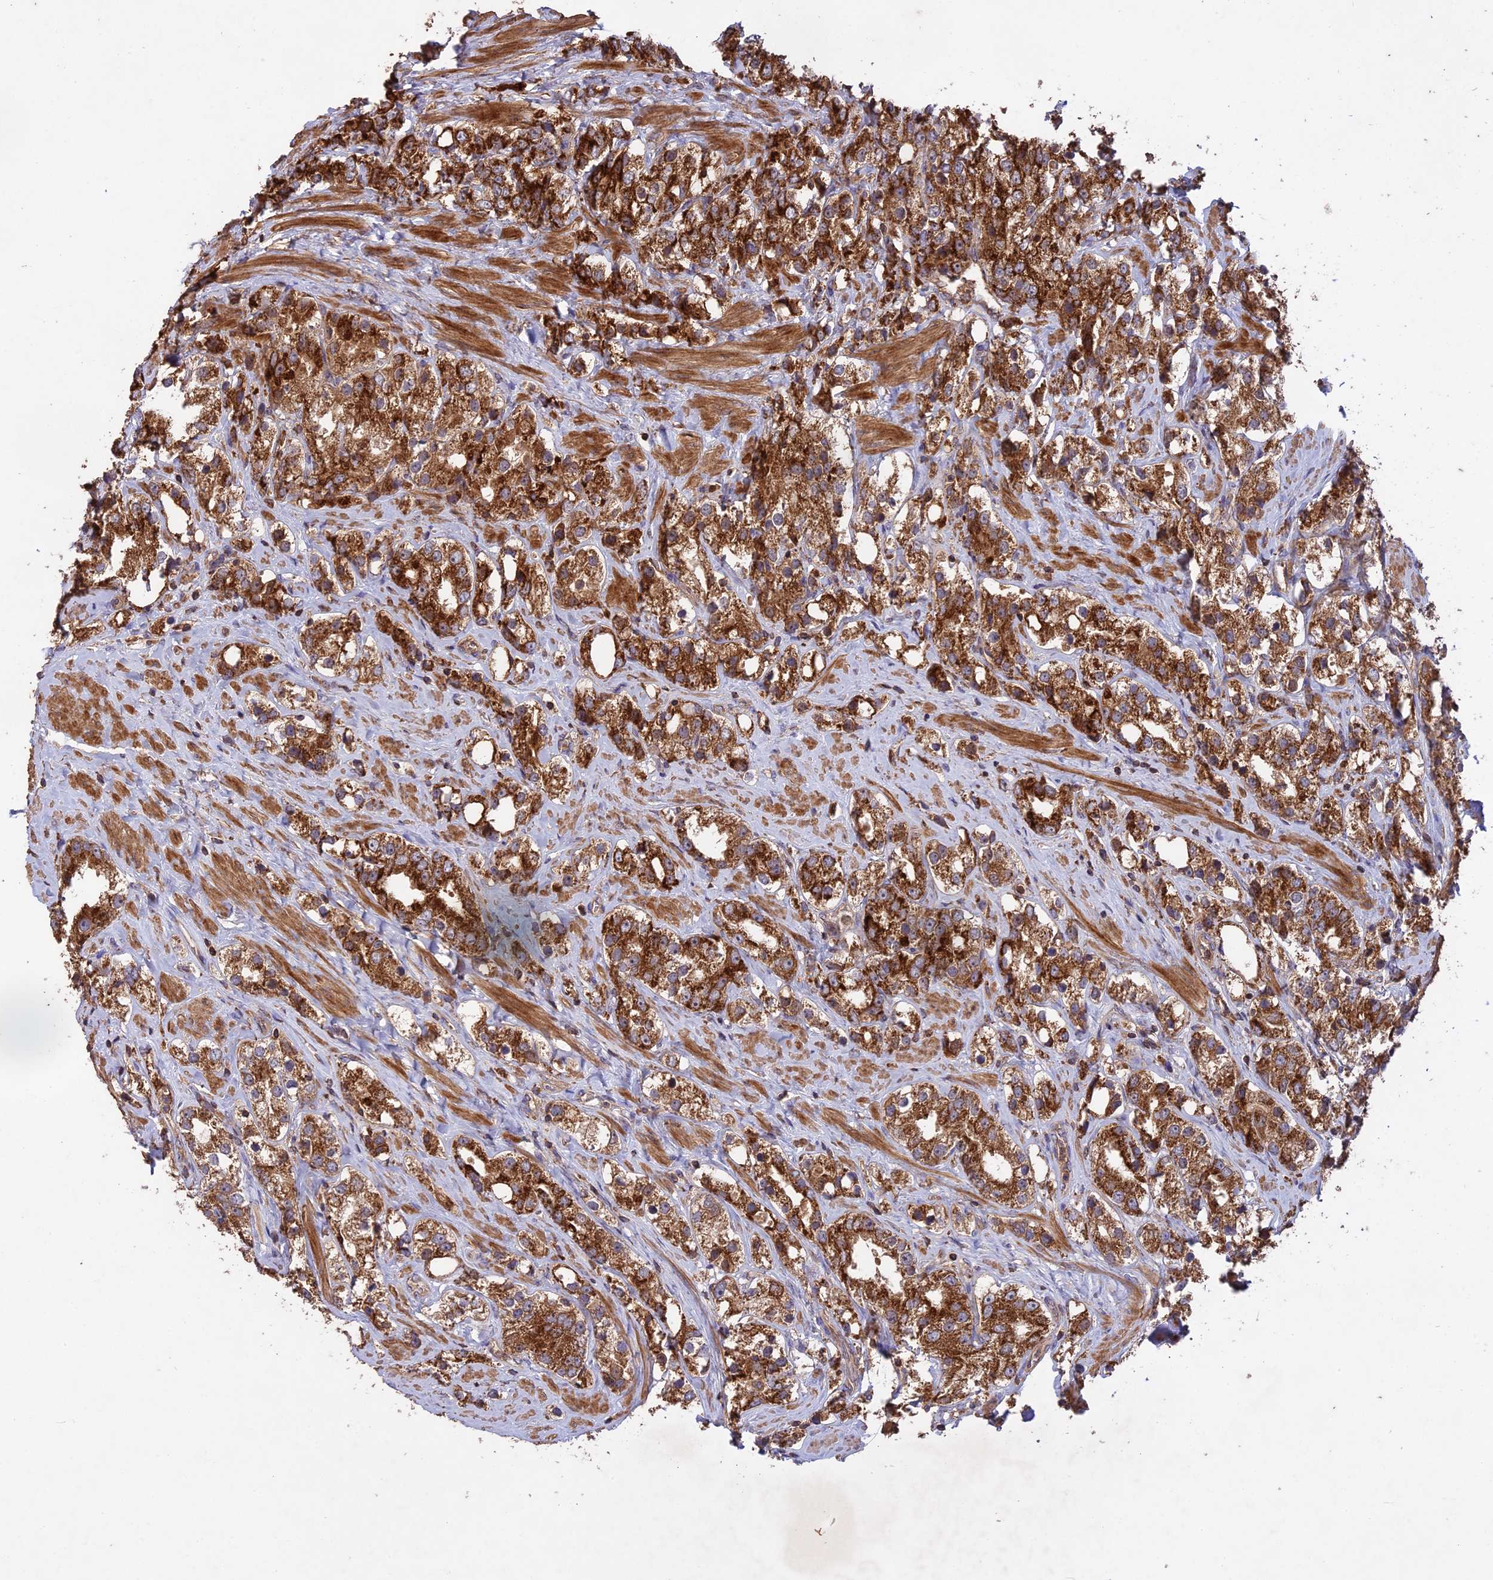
{"staining": {"intensity": "strong", "quantity": ">75%", "location": "cytoplasmic/membranous"}, "tissue": "prostate cancer", "cell_type": "Tumor cells", "image_type": "cancer", "snomed": [{"axis": "morphology", "description": "Adenocarcinoma, NOS"}, {"axis": "topography", "description": "Prostate"}], "caption": "Immunohistochemistry of prostate cancer (adenocarcinoma) exhibits high levels of strong cytoplasmic/membranous staining in approximately >75% of tumor cells. (DAB = brown stain, brightfield microscopy at high magnification).", "gene": "NUDT8", "patient": {"sex": "male", "age": 79}}